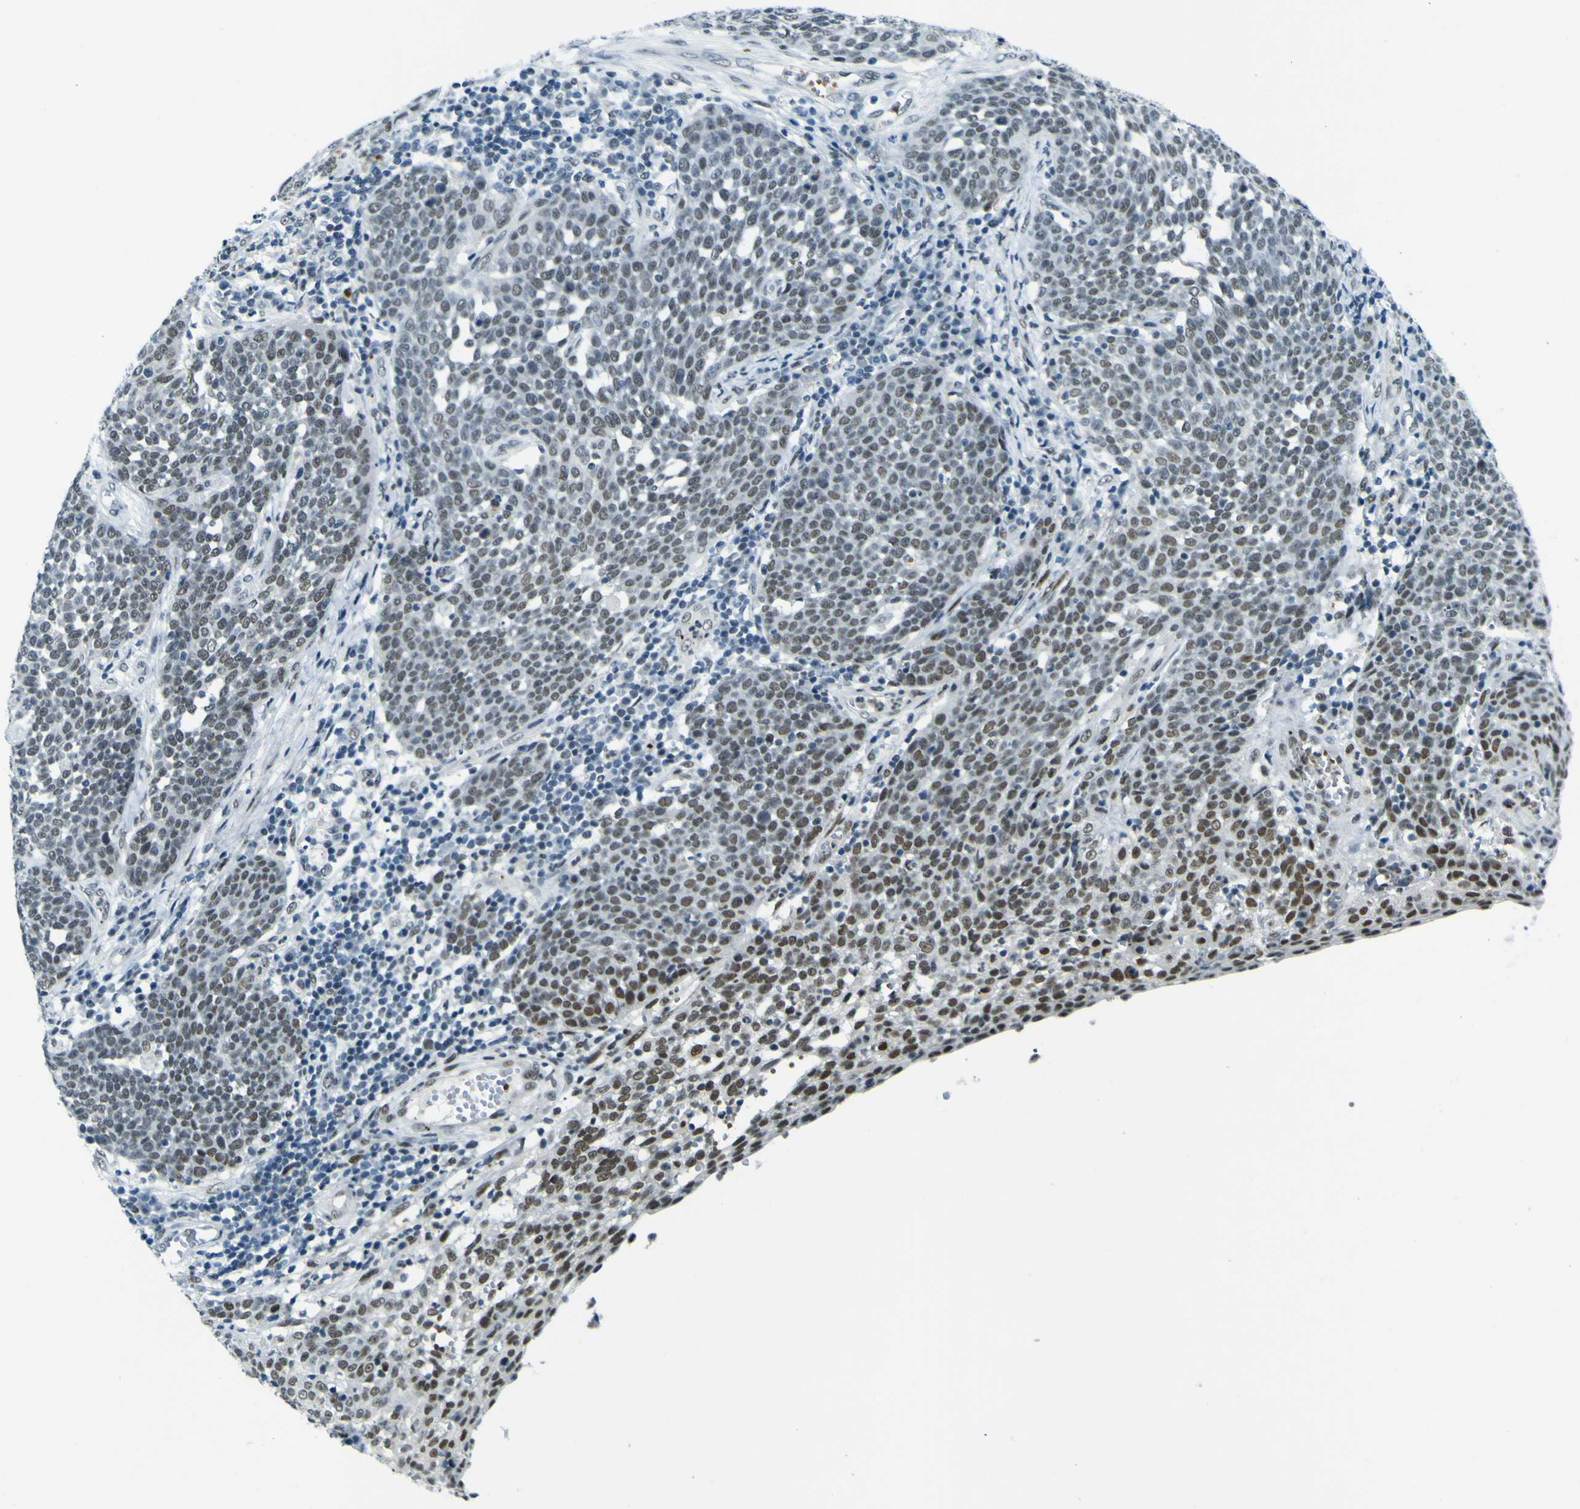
{"staining": {"intensity": "moderate", "quantity": "<25%", "location": "nuclear"}, "tissue": "cervical cancer", "cell_type": "Tumor cells", "image_type": "cancer", "snomed": [{"axis": "morphology", "description": "Squamous cell carcinoma, NOS"}, {"axis": "topography", "description": "Cervix"}], "caption": "Human cervical squamous cell carcinoma stained with a brown dye reveals moderate nuclear positive positivity in approximately <25% of tumor cells.", "gene": "CEBPG", "patient": {"sex": "female", "age": 34}}